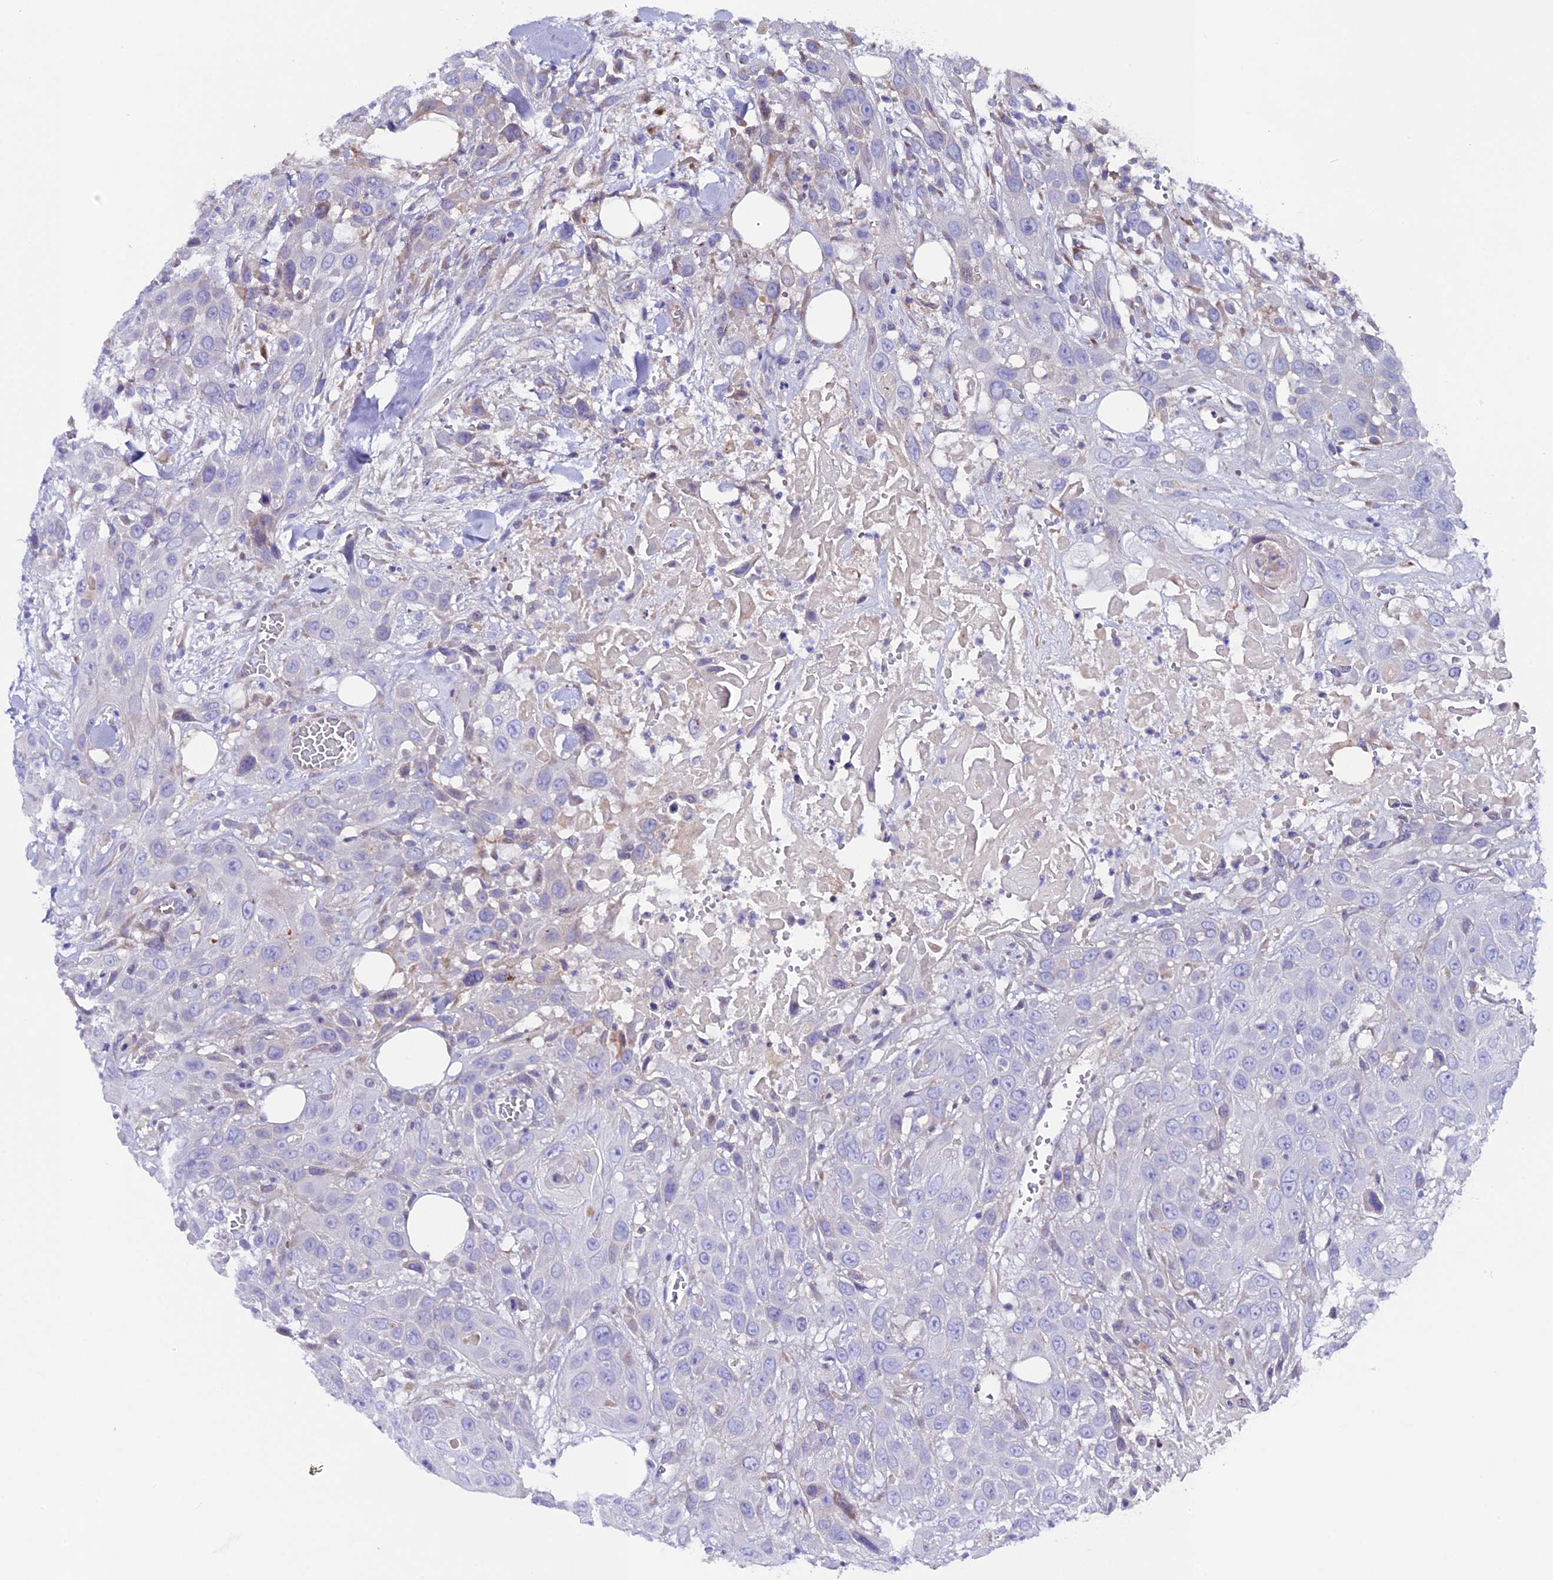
{"staining": {"intensity": "negative", "quantity": "none", "location": "none"}, "tissue": "head and neck cancer", "cell_type": "Tumor cells", "image_type": "cancer", "snomed": [{"axis": "morphology", "description": "Squamous cell carcinoma, NOS"}, {"axis": "topography", "description": "Head-Neck"}], "caption": "DAB immunohistochemical staining of head and neck squamous cell carcinoma displays no significant expression in tumor cells.", "gene": "PIGU", "patient": {"sex": "male", "age": 81}}